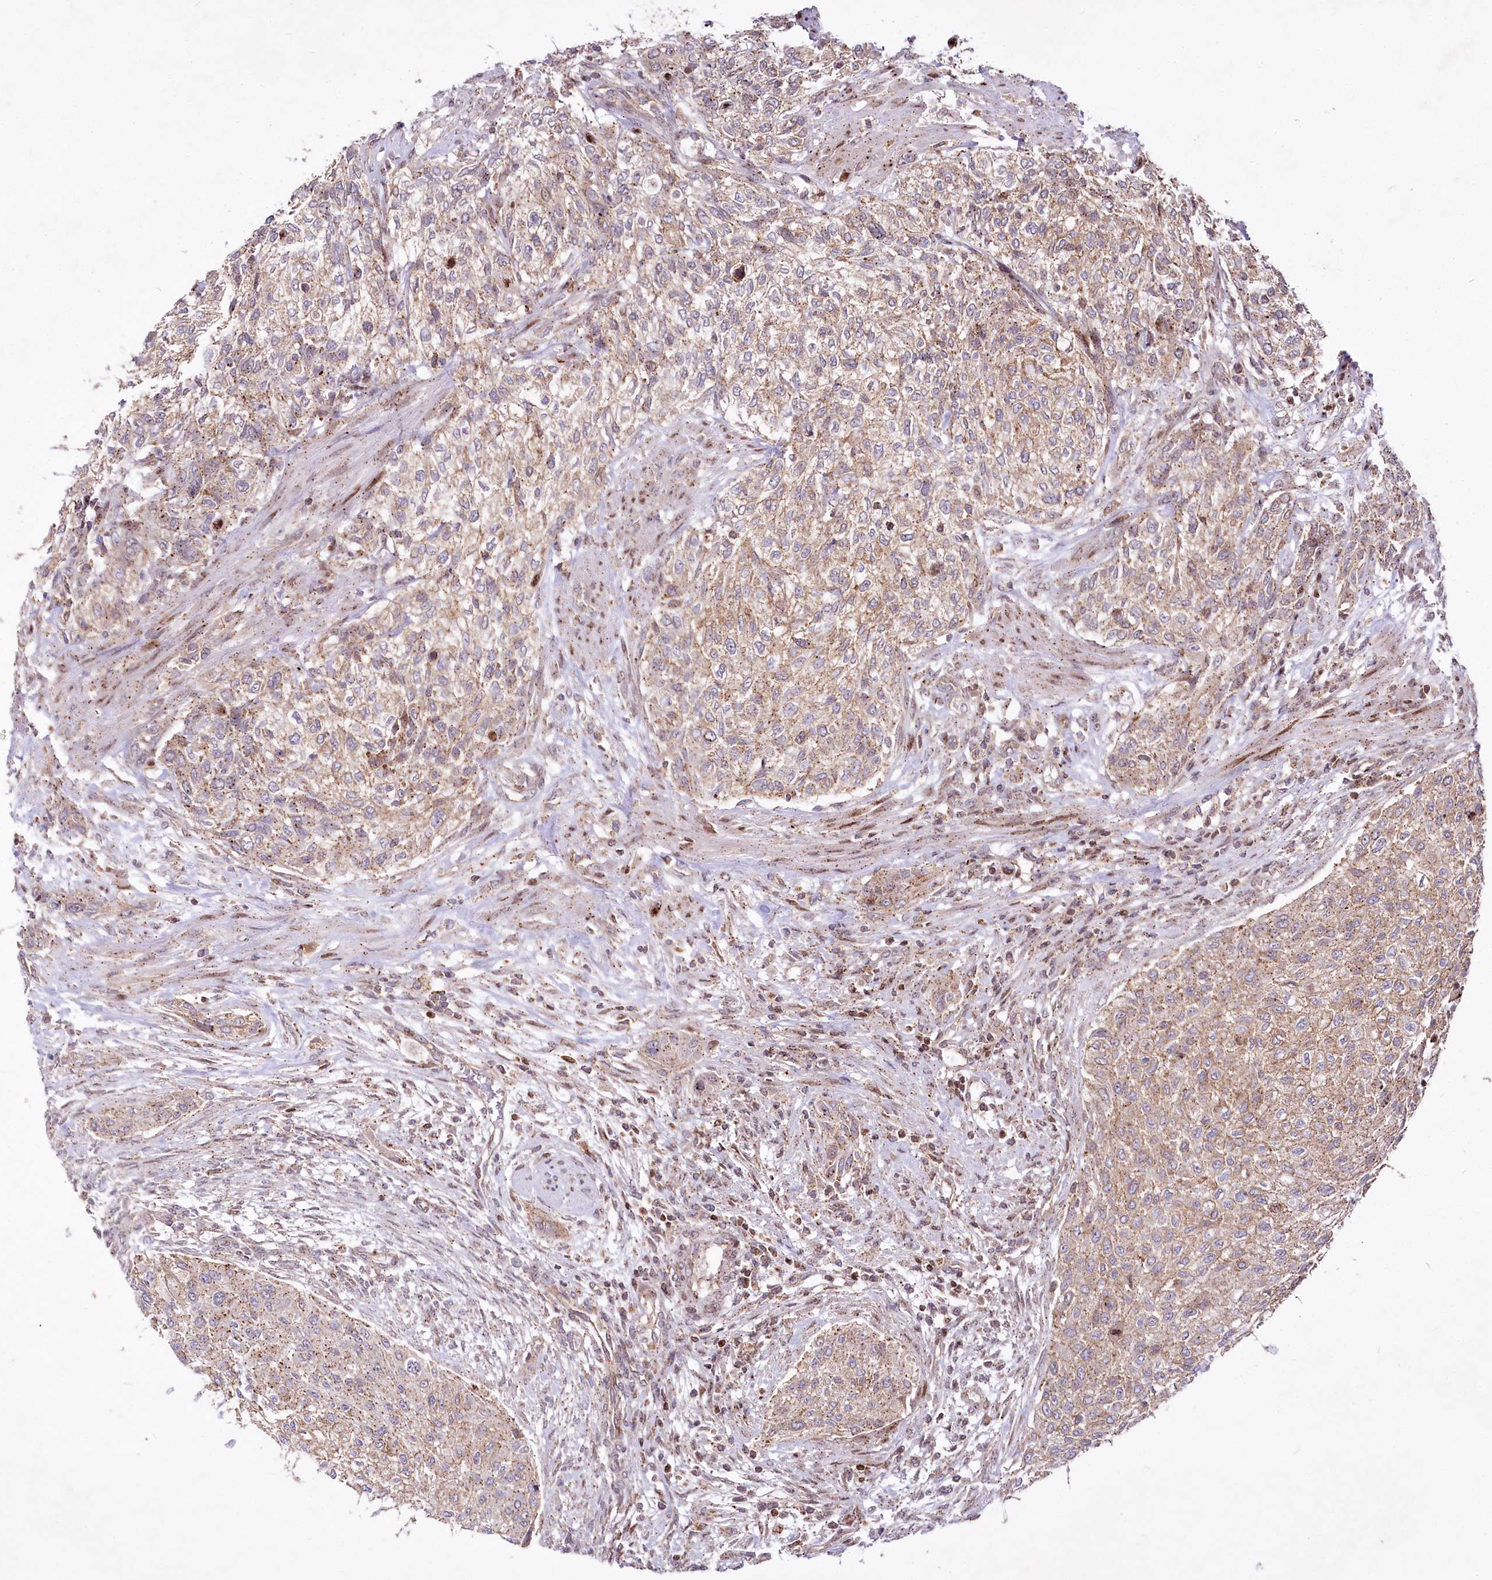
{"staining": {"intensity": "moderate", "quantity": ">75%", "location": "cytoplasmic/membranous"}, "tissue": "urothelial cancer", "cell_type": "Tumor cells", "image_type": "cancer", "snomed": [{"axis": "morphology", "description": "Urothelial carcinoma, High grade"}, {"axis": "topography", "description": "Urinary bladder"}], "caption": "Moderate cytoplasmic/membranous protein expression is present in about >75% of tumor cells in urothelial carcinoma (high-grade). (DAB (3,3'-diaminobenzidine) = brown stain, brightfield microscopy at high magnification).", "gene": "ZFYVE27", "patient": {"sex": "male", "age": 35}}